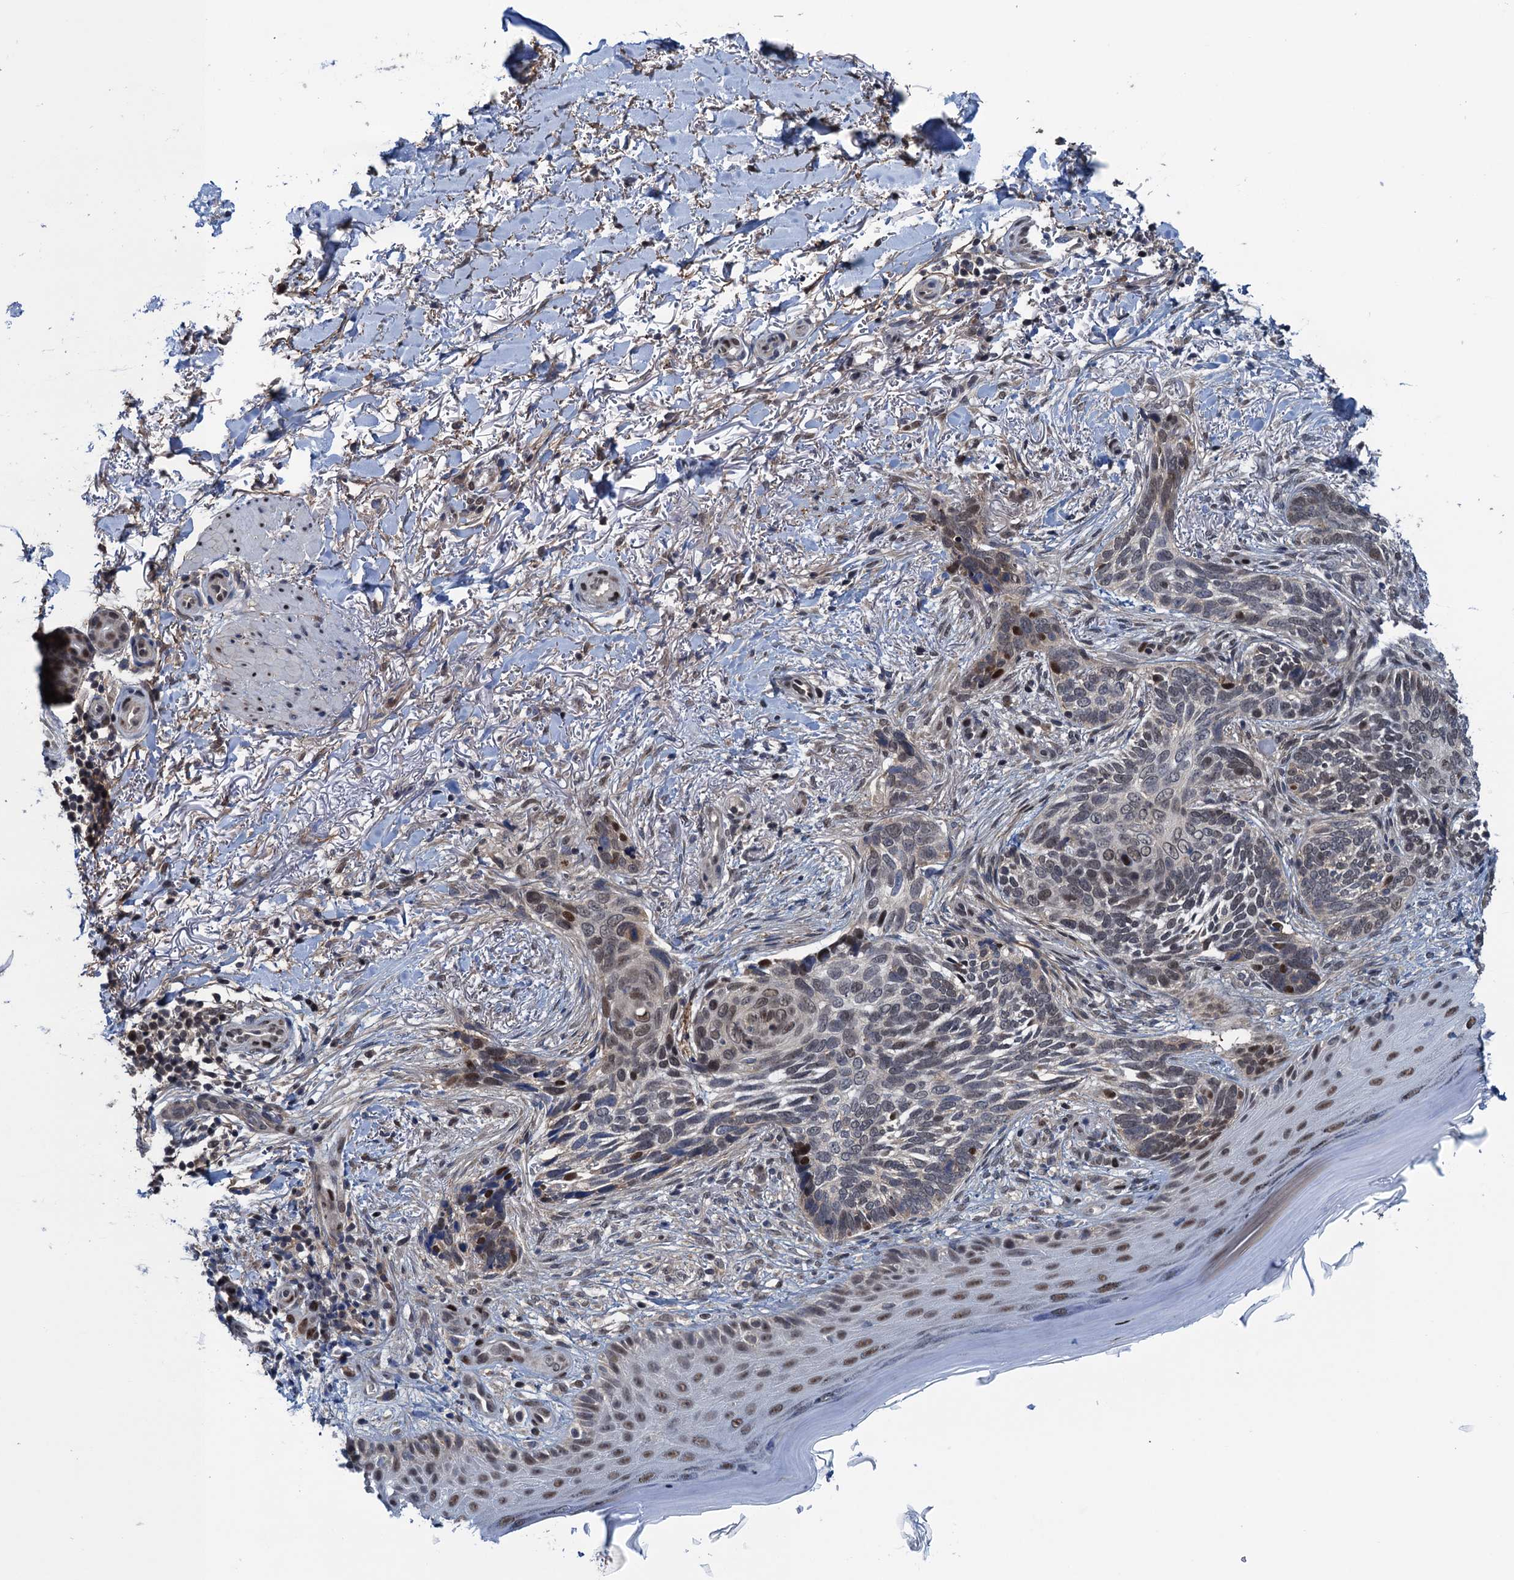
{"staining": {"intensity": "moderate", "quantity": "25%-75%", "location": "nuclear"}, "tissue": "skin cancer", "cell_type": "Tumor cells", "image_type": "cancer", "snomed": [{"axis": "morphology", "description": "Normal tissue, NOS"}, {"axis": "morphology", "description": "Basal cell carcinoma"}, {"axis": "topography", "description": "Skin"}], "caption": "IHC of skin basal cell carcinoma reveals medium levels of moderate nuclear positivity in approximately 25%-75% of tumor cells. The staining was performed using DAB (3,3'-diaminobenzidine) to visualize the protein expression in brown, while the nuclei were stained in blue with hematoxylin (Magnification: 20x).", "gene": "SAE1", "patient": {"sex": "female", "age": 67}}